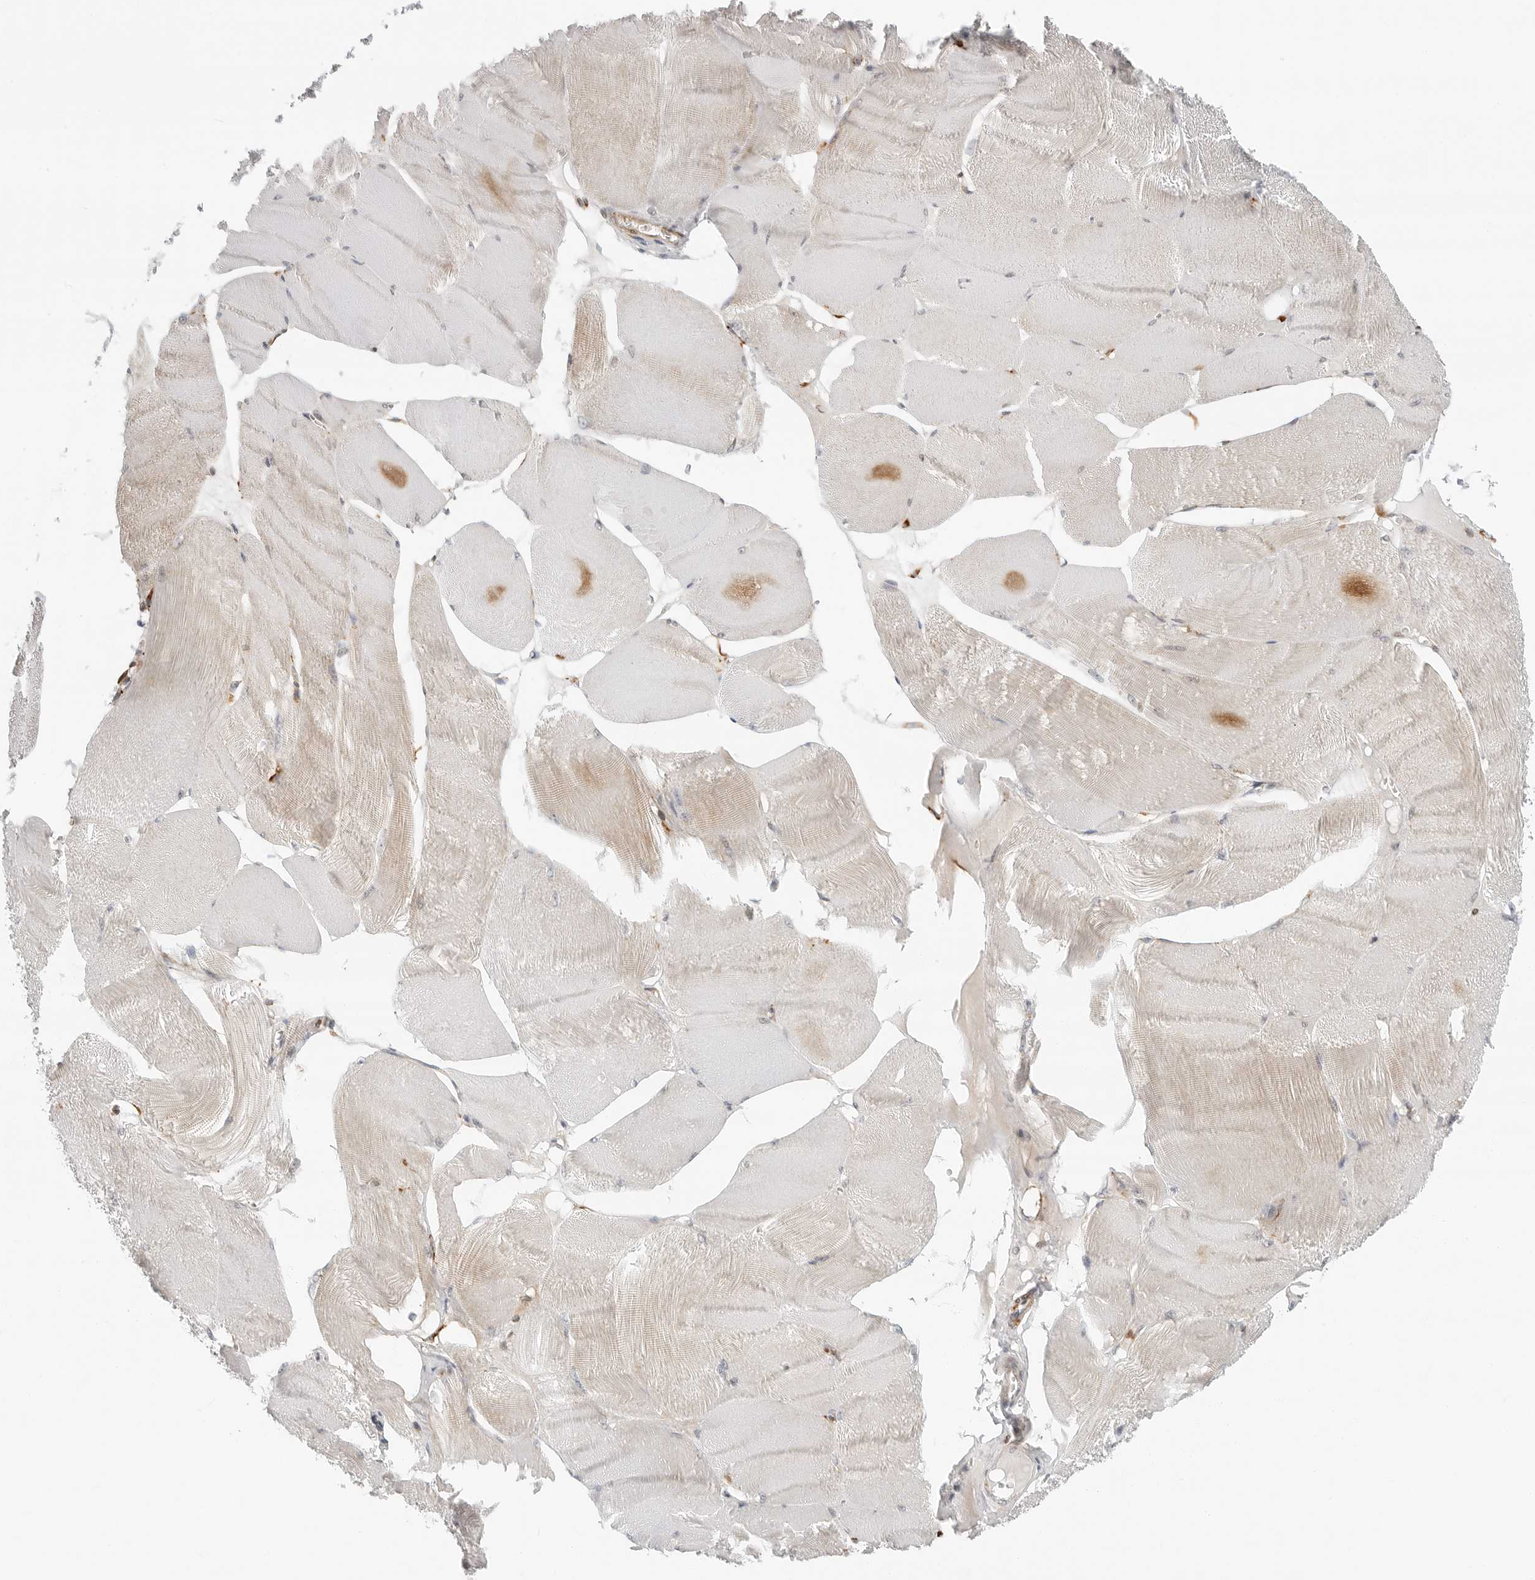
{"staining": {"intensity": "weak", "quantity": "25%-75%", "location": "cytoplasmic/membranous"}, "tissue": "skeletal muscle", "cell_type": "Myocytes", "image_type": "normal", "snomed": [{"axis": "morphology", "description": "Normal tissue, NOS"}, {"axis": "morphology", "description": "Basal cell carcinoma"}, {"axis": "topography", "description": "Skeletal muscle"}], "caption": "Immunohistochemical staining of normal human skeletal muscle displays weak cytoplasmic/membranous protein positivity in about 25%-75% of myocytes.", "gene": "C1QTNF1", "patient": {"sex": "female", "age": 64}}